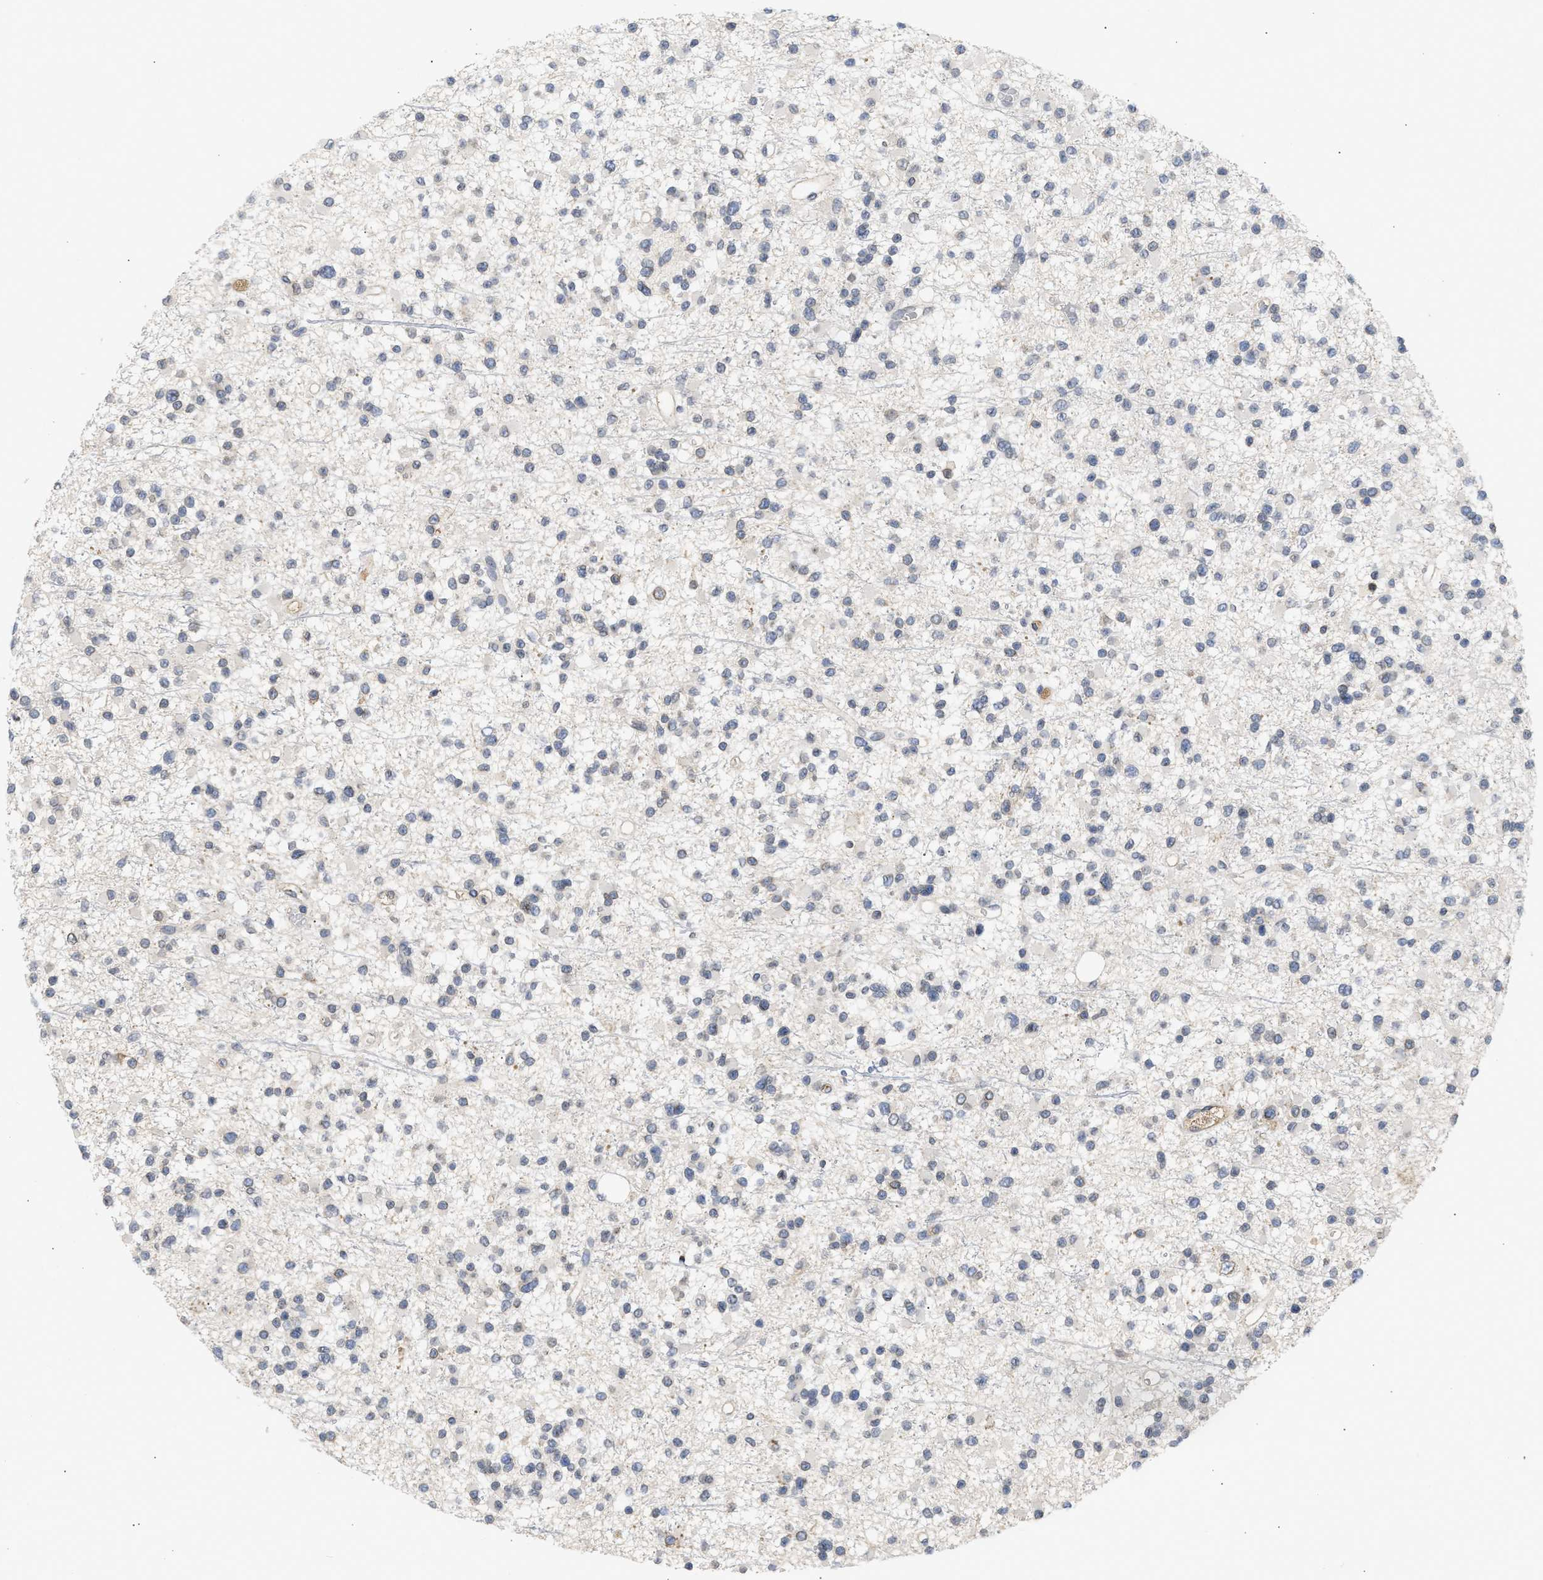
{"staining": {"intensity": "negative", "quantity": "none", "location": "none"}, "tissue": "glioma", "cell_type": "Tumor cells", "image_type": "cancer", "snomed": [{"axis": "morphology", "description": "Glioma, malignant, Low grade"}, {"axis": "topography", "description": "Brain"}], "caption": "Tumor cells show no significant staining in malignant low-grade glioma. Brightfield microscopy of IHC stained with DAB (3,3'-diaminobenzidine) (brown) and hematoxylin (blue), captured at high magnification.", "gene": "NUP62", "patient": {"sex": "female", "age": 22}}